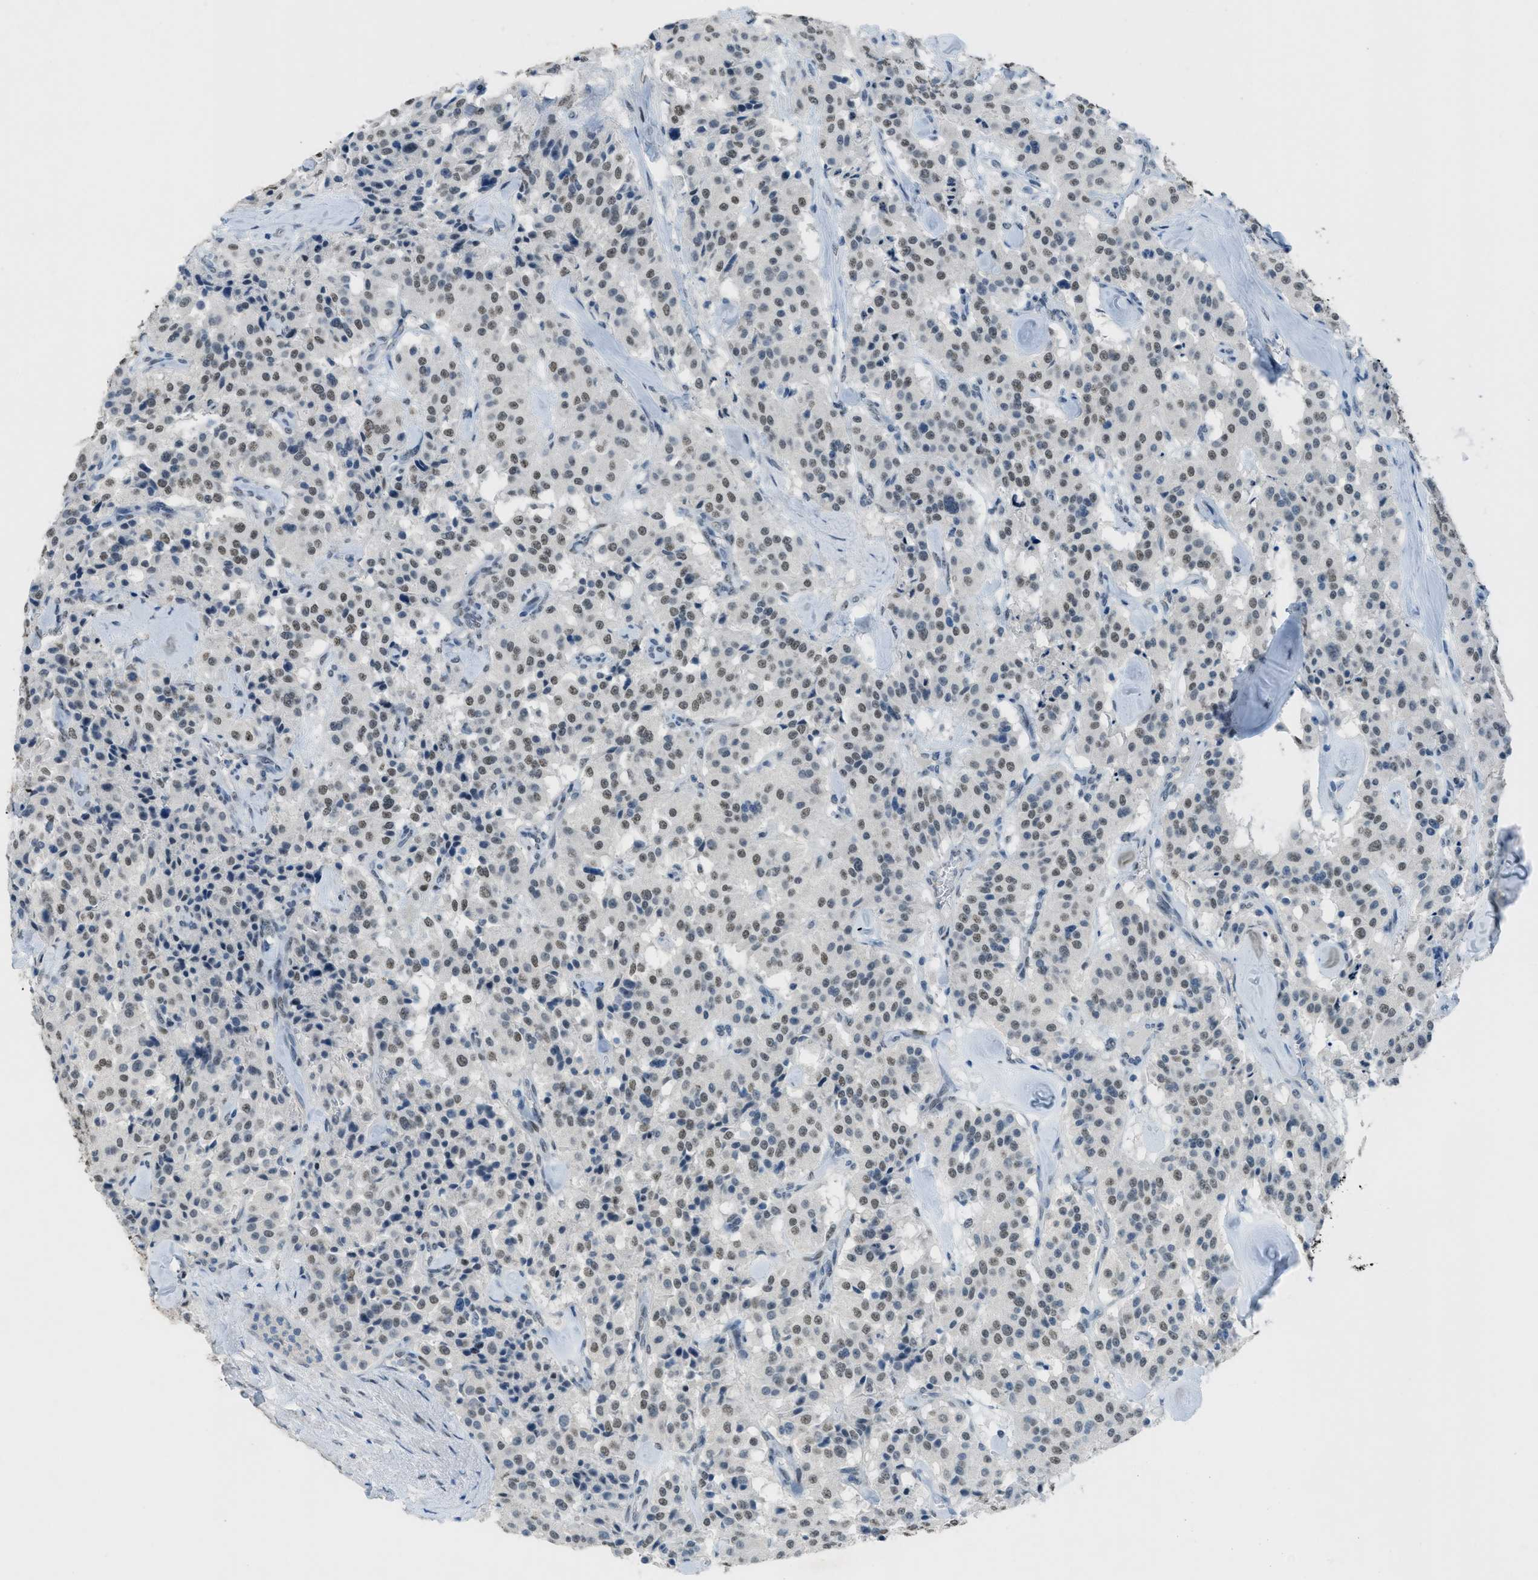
{"staining": {"intensity": "moderate", "quantity": ">75%", "location": "nuclear"}, "tissue": "carcinoid", "cell_type": "Tumor cells", "image_type": "cancer", "snomed": [{"axis": "morphology", "description": "Carcinoid, malignant, NOS"}, {"axis": "topography", "description": "Lung"}], "caption": "IHC (DAB (3,3'-diaminobenzidine)) staining of human carcinoid displays moderate nuclear protein staining in approximately >75% of tumor cells.", "gene": "TTC13", "patient": {"sex": "male", "age": 30}}